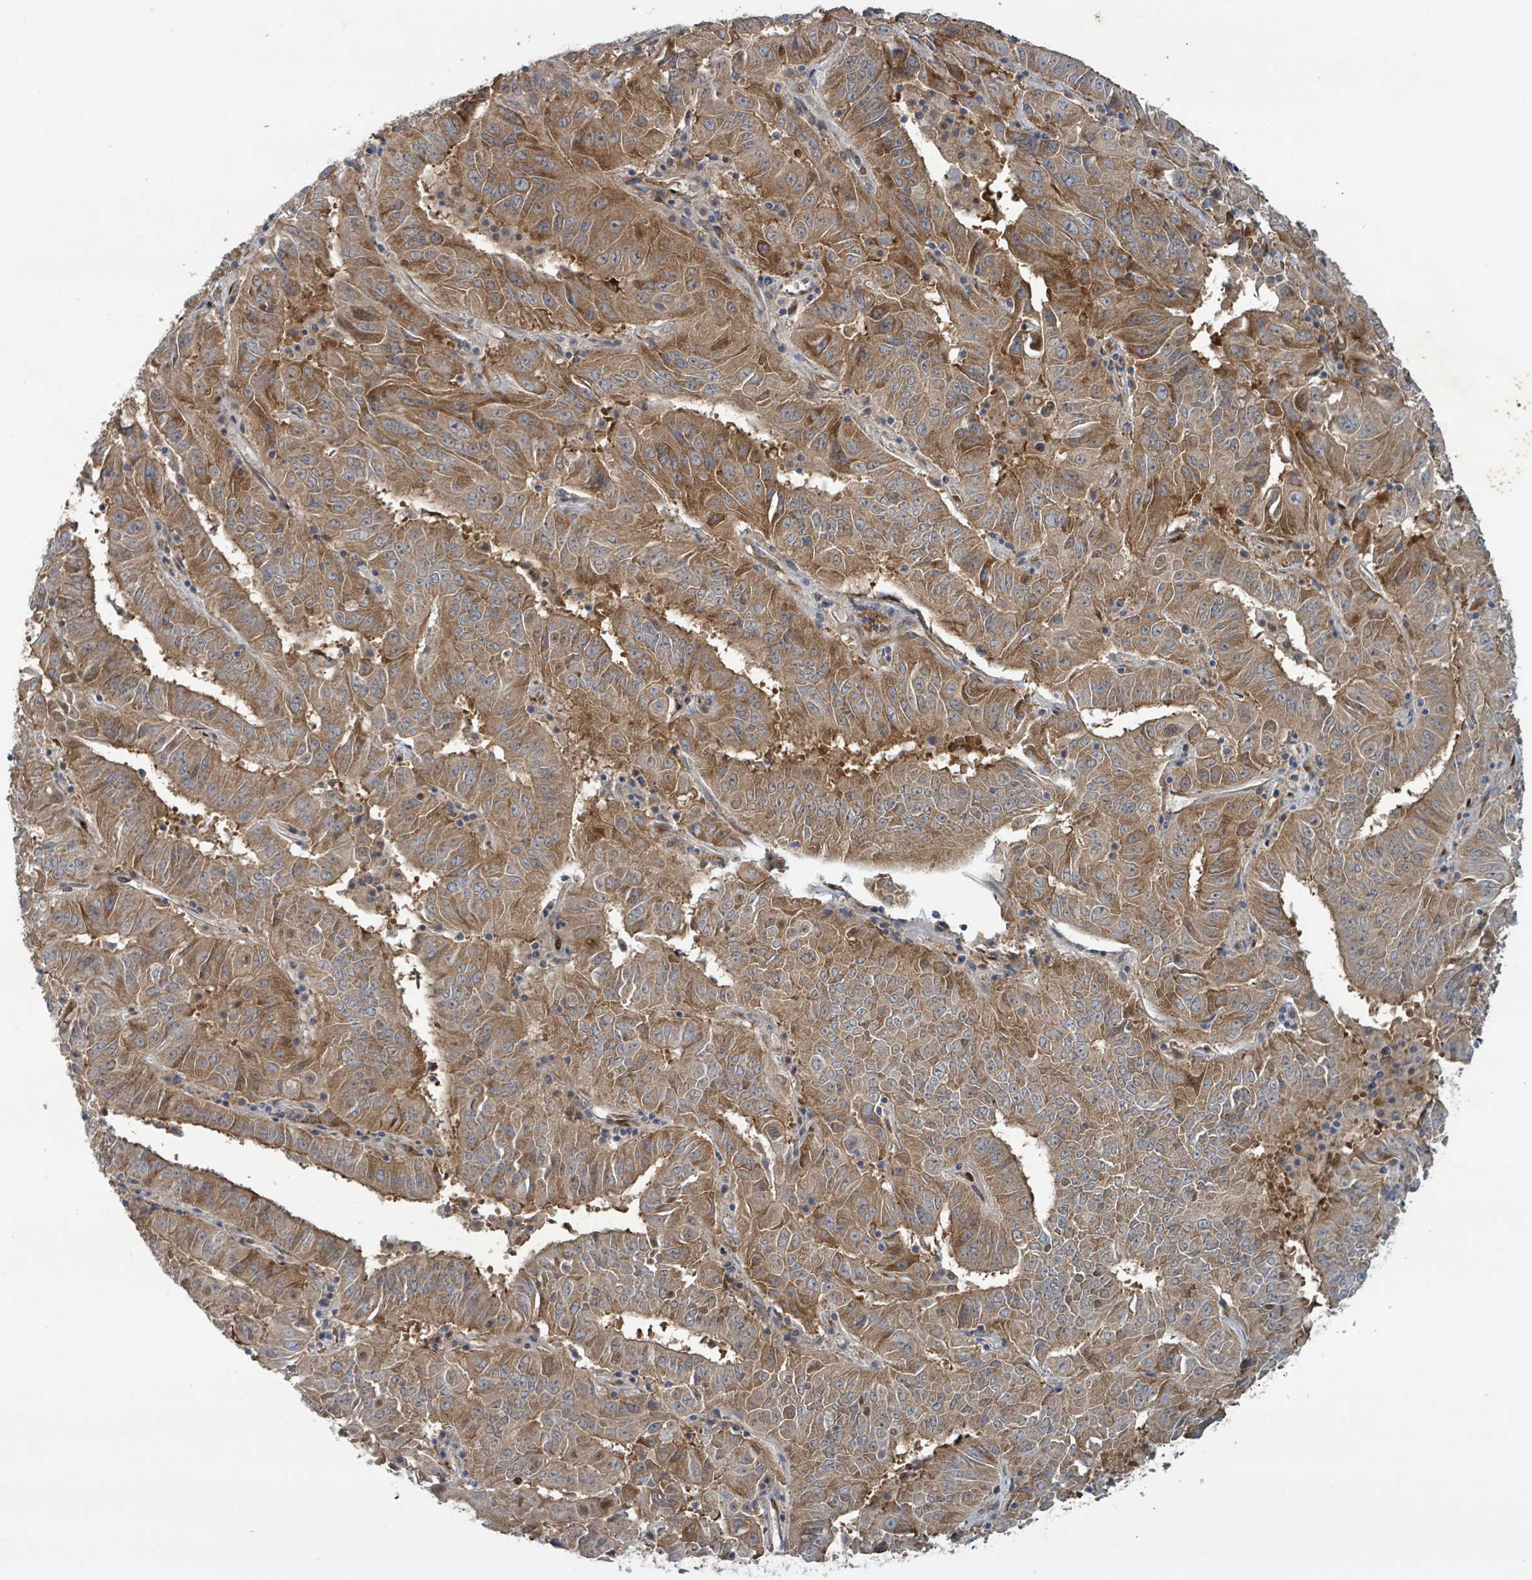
{"staining": {"intensity": "strong", "quantity": ">75%", "location": "cytoplasmic/membranous"}, "tissue": "pancreatic cancer", "cell_type": "Tumor cells", "image_type": "cancer", "snomed": [{"axis": "morphology", "description": "Adenocarcinoma, NOS"}, {"axis": "topography", "description": "Pancreas"}], "caption": "Adenocarcinoma (pancreatic) stained with immunohistochemistry (IHC) exhibits strong cytoplasmic/membranous expression in about >75% of tumor cells.", "gene": "OR51E1", "patient": {"sex": "male", "age": 63}}